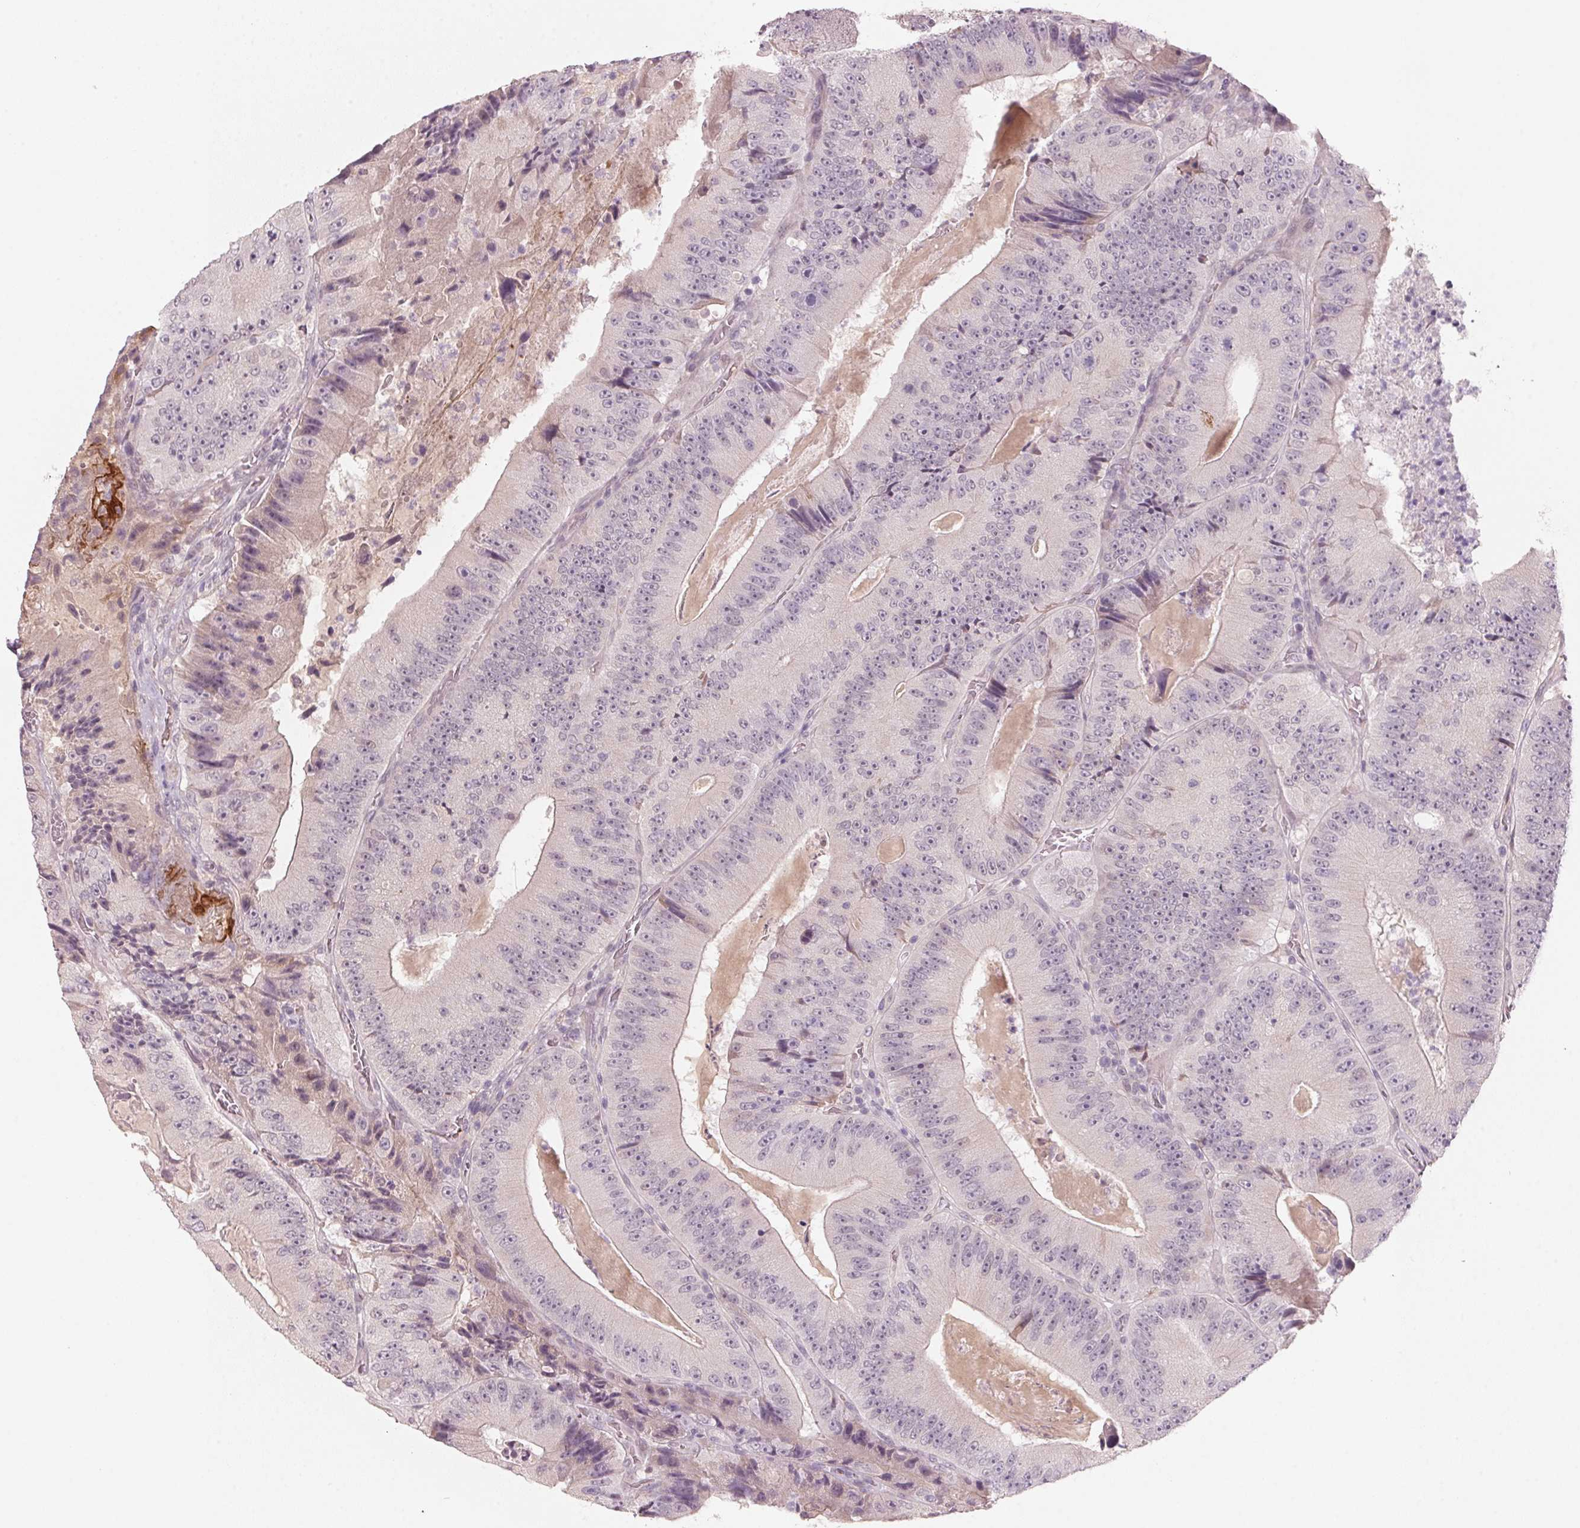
{"staining": {"intensity": "weak", "quantity": "<25%", "location": "cytoplasmic/membranous"}, "tissue": "colorectal cancer", "cell_type": "Tumor cells", "image_type": "cancer", "snomed": [{"axis": "morphology", "description": "Adenocarcinoma, NOS"}, {"axis": "topography", "description": "Colon"}], "caption": "Colorectal cancer (adenocarcinoma) was stained to show a protein in brown. There is no significant expression in tumor cells. (DAB (3,3'-diaminobenzidine) IHC with hematoxylin counter stain).", "gene": "ADAM20", "patient": {"sex": "female", "age": 86}}